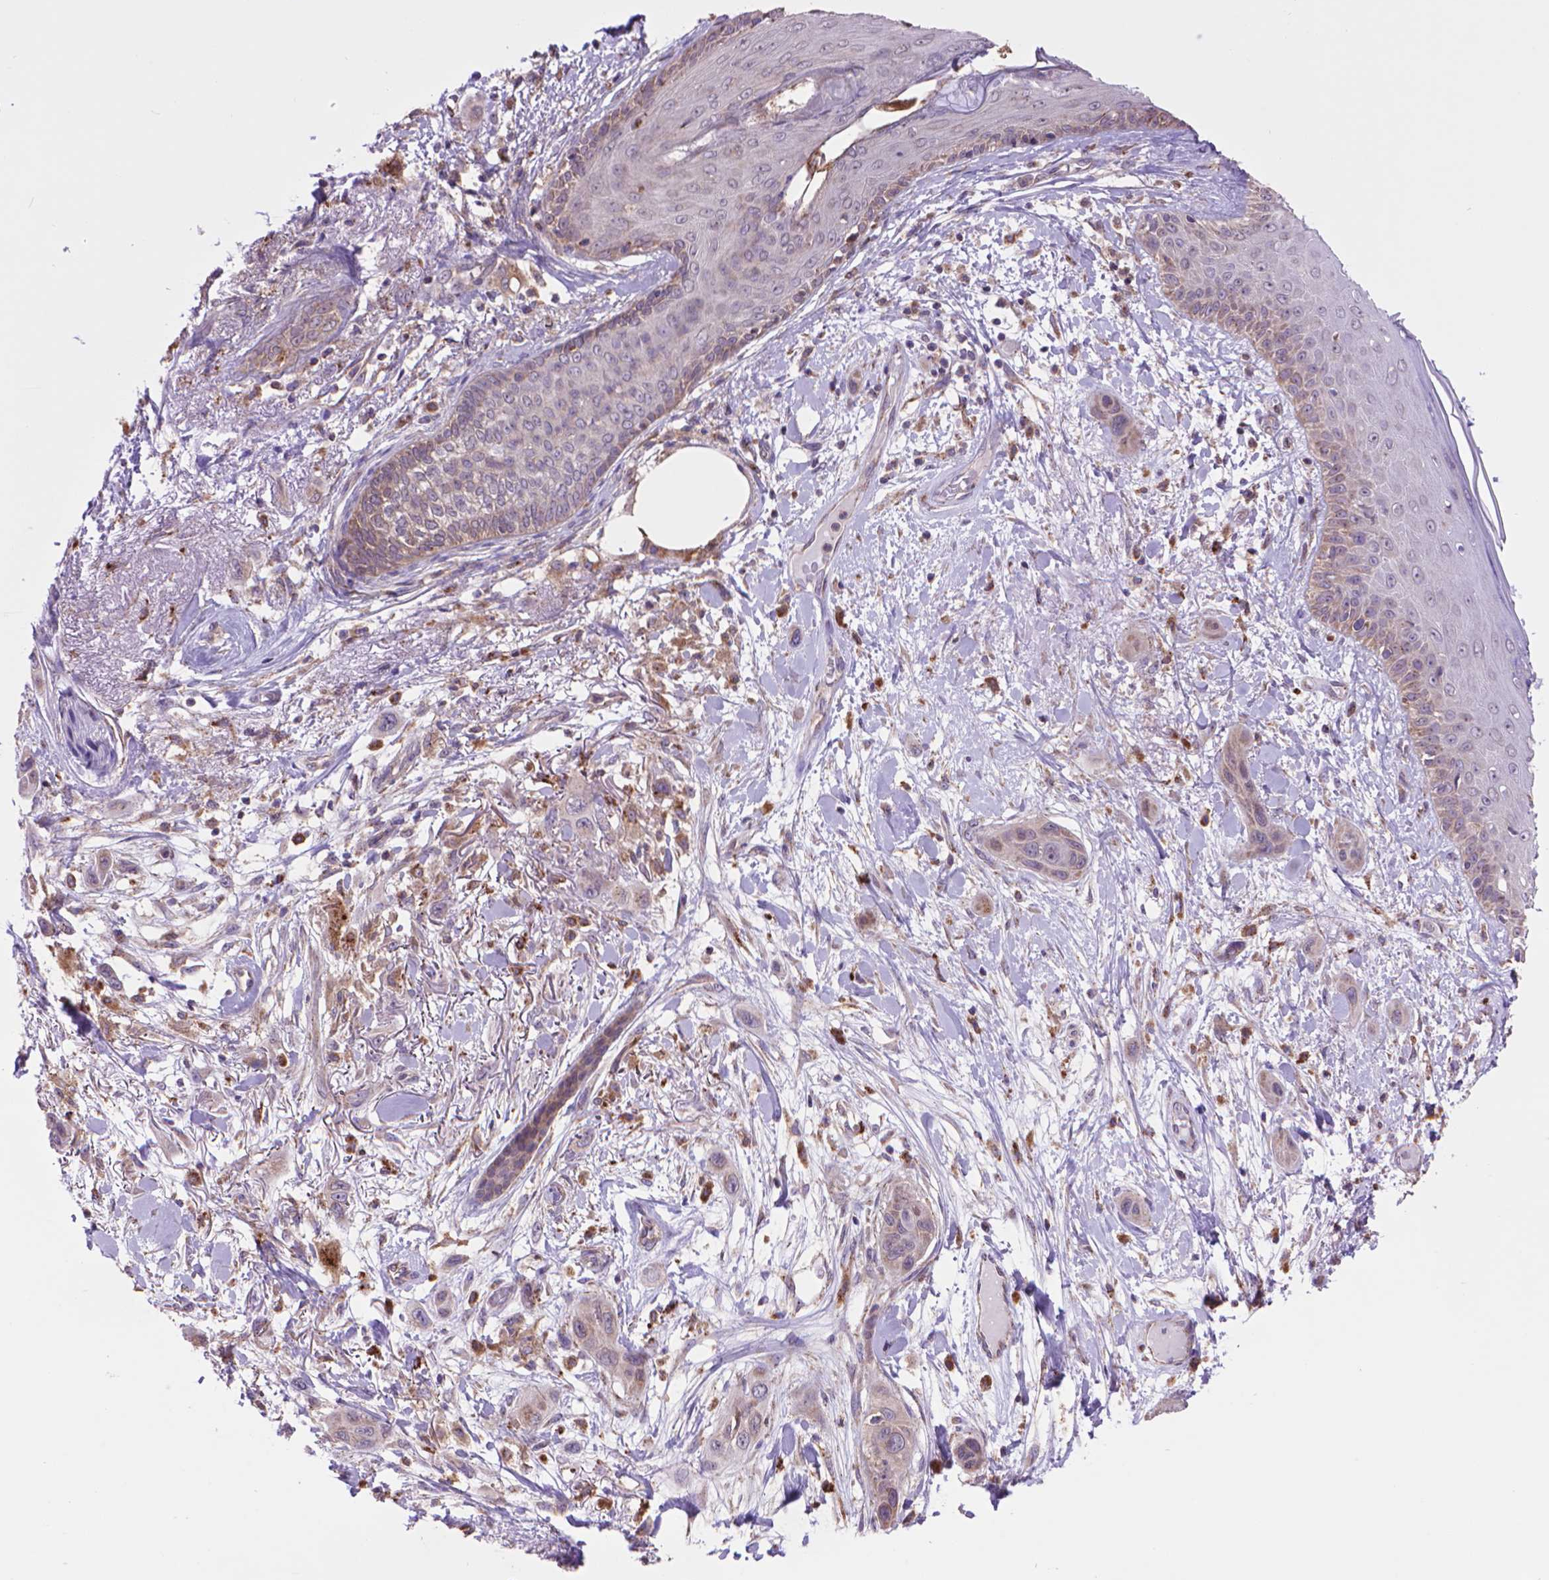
{"staining": {"intensity": "weak", "quantity": "25%-75%", "location": "cytoplasmic/membranous"}, "tissue": "skin cancer", "cell_type": "Tumor cells", "image_type": "cancer", "snomed": [{"axis": "morphology", "description": "Squamous cell carcinoma, NOS"}, {"axis": "topography", "description": "Skin"}], "caption": "Human skin cancer stained with a brown dye demonstrates weak cytoplasmic/membranous positive positivity in approximately 25%-75% of tumor cells.", "gene": "GLB1", "patient": {"sex": "male", "age": 79}}